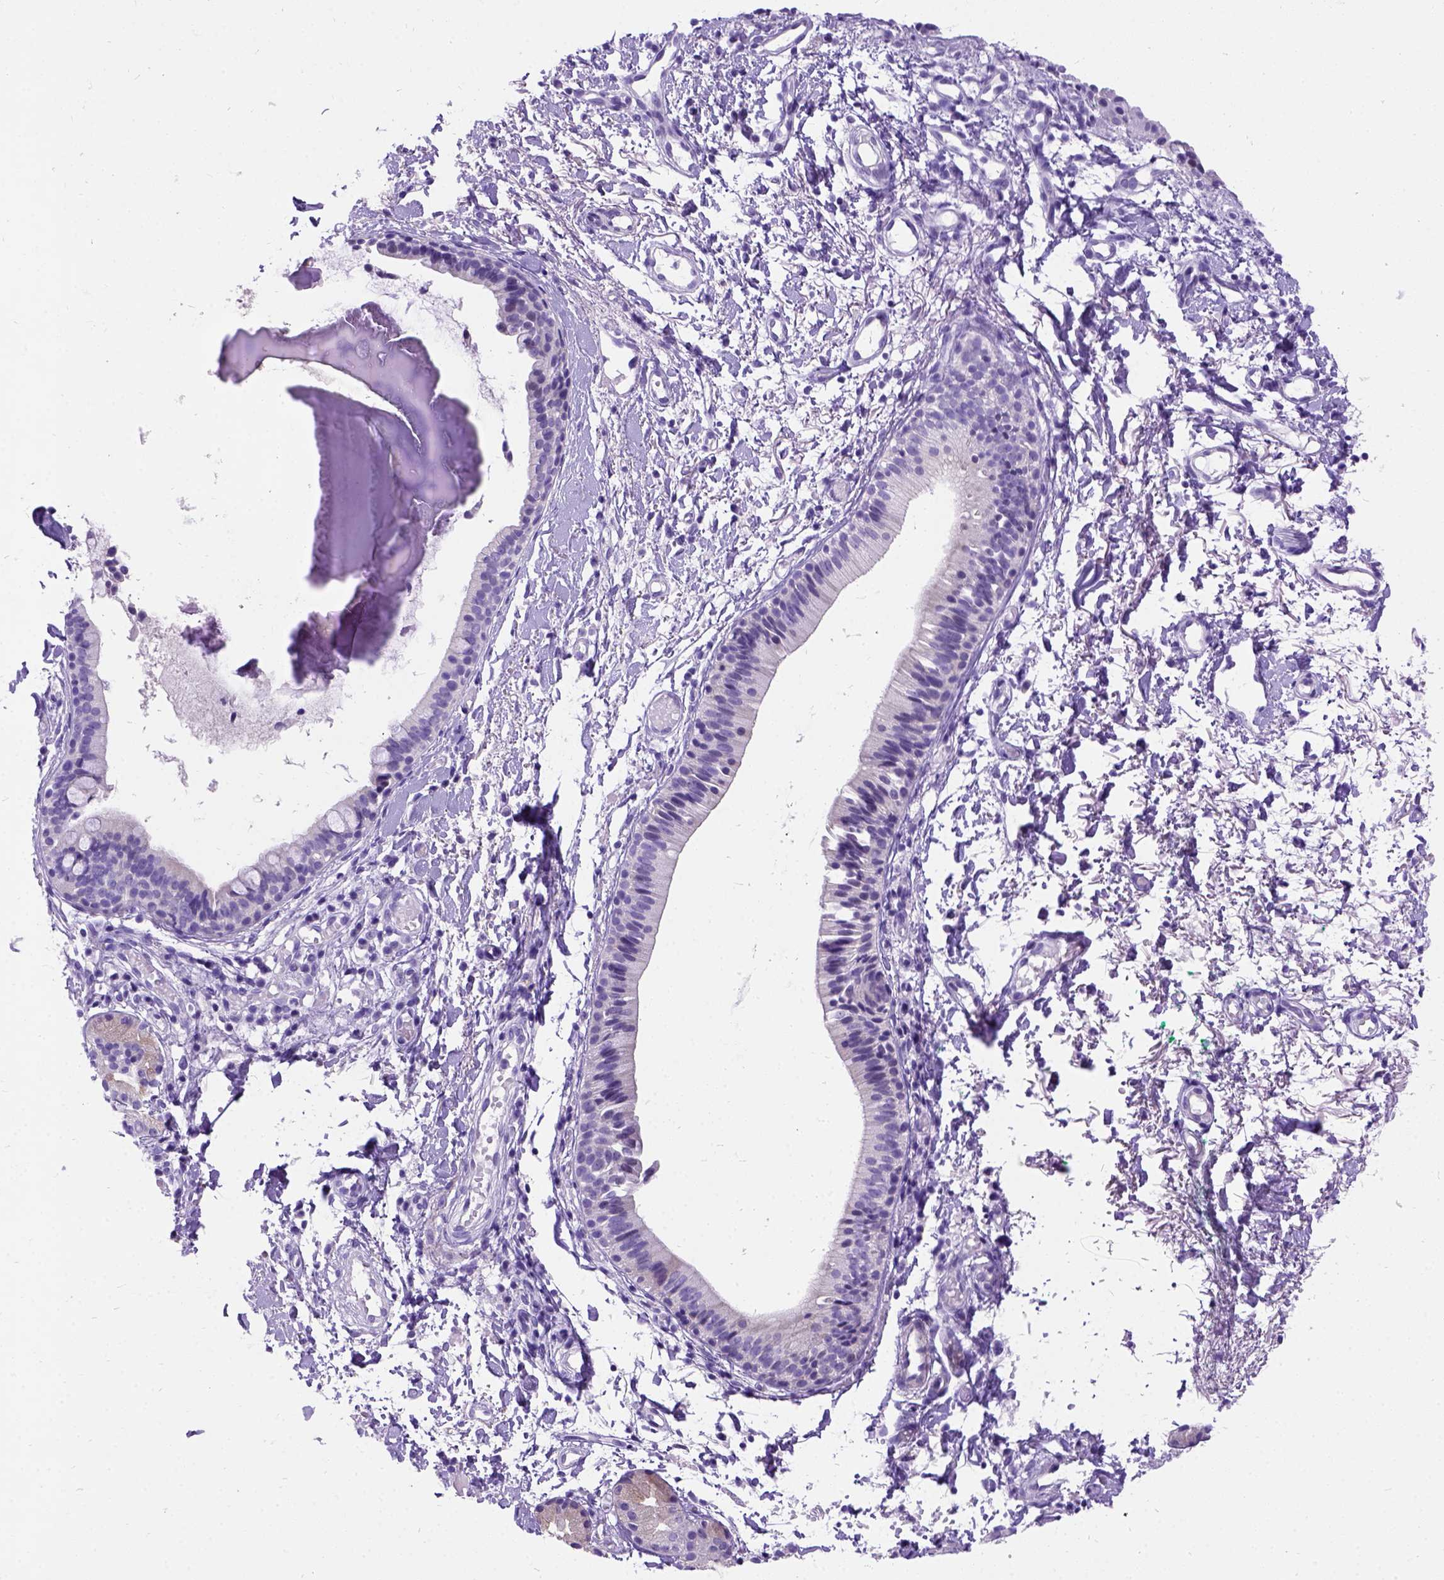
{"staining": {"intensity": "negative", "quantity": "none", "location": "none"}, "tissue": "nasopharynx", "cell_type": "Respiratory epithelial cells", "image_type": "normal", "snomed": [{"axis": "morphology", "description": "Normal tissue, NOS"}, {"axis": "morphology", "description": "Basal cell carcinoma"}, {"axis": "topography", "description": "Cartilage tissue"}, {"axis": "topography", "description": "Nasopharynx"}, {"axis": "topography", "description": "Oral tissue"}], "caption": "High power microscopy photomicrograph of an immunohistochemistry micrograph of normal nasopharynx, revealing no significant expression in respiratory epithelial cells. (DAB (3,3'-diaminobenzidine) immunohistochemistry visualized using brightfield microscopy, high magnification).", "gene": "ENSG00000254979", "patient": {"sex": "female", "age": 77}}